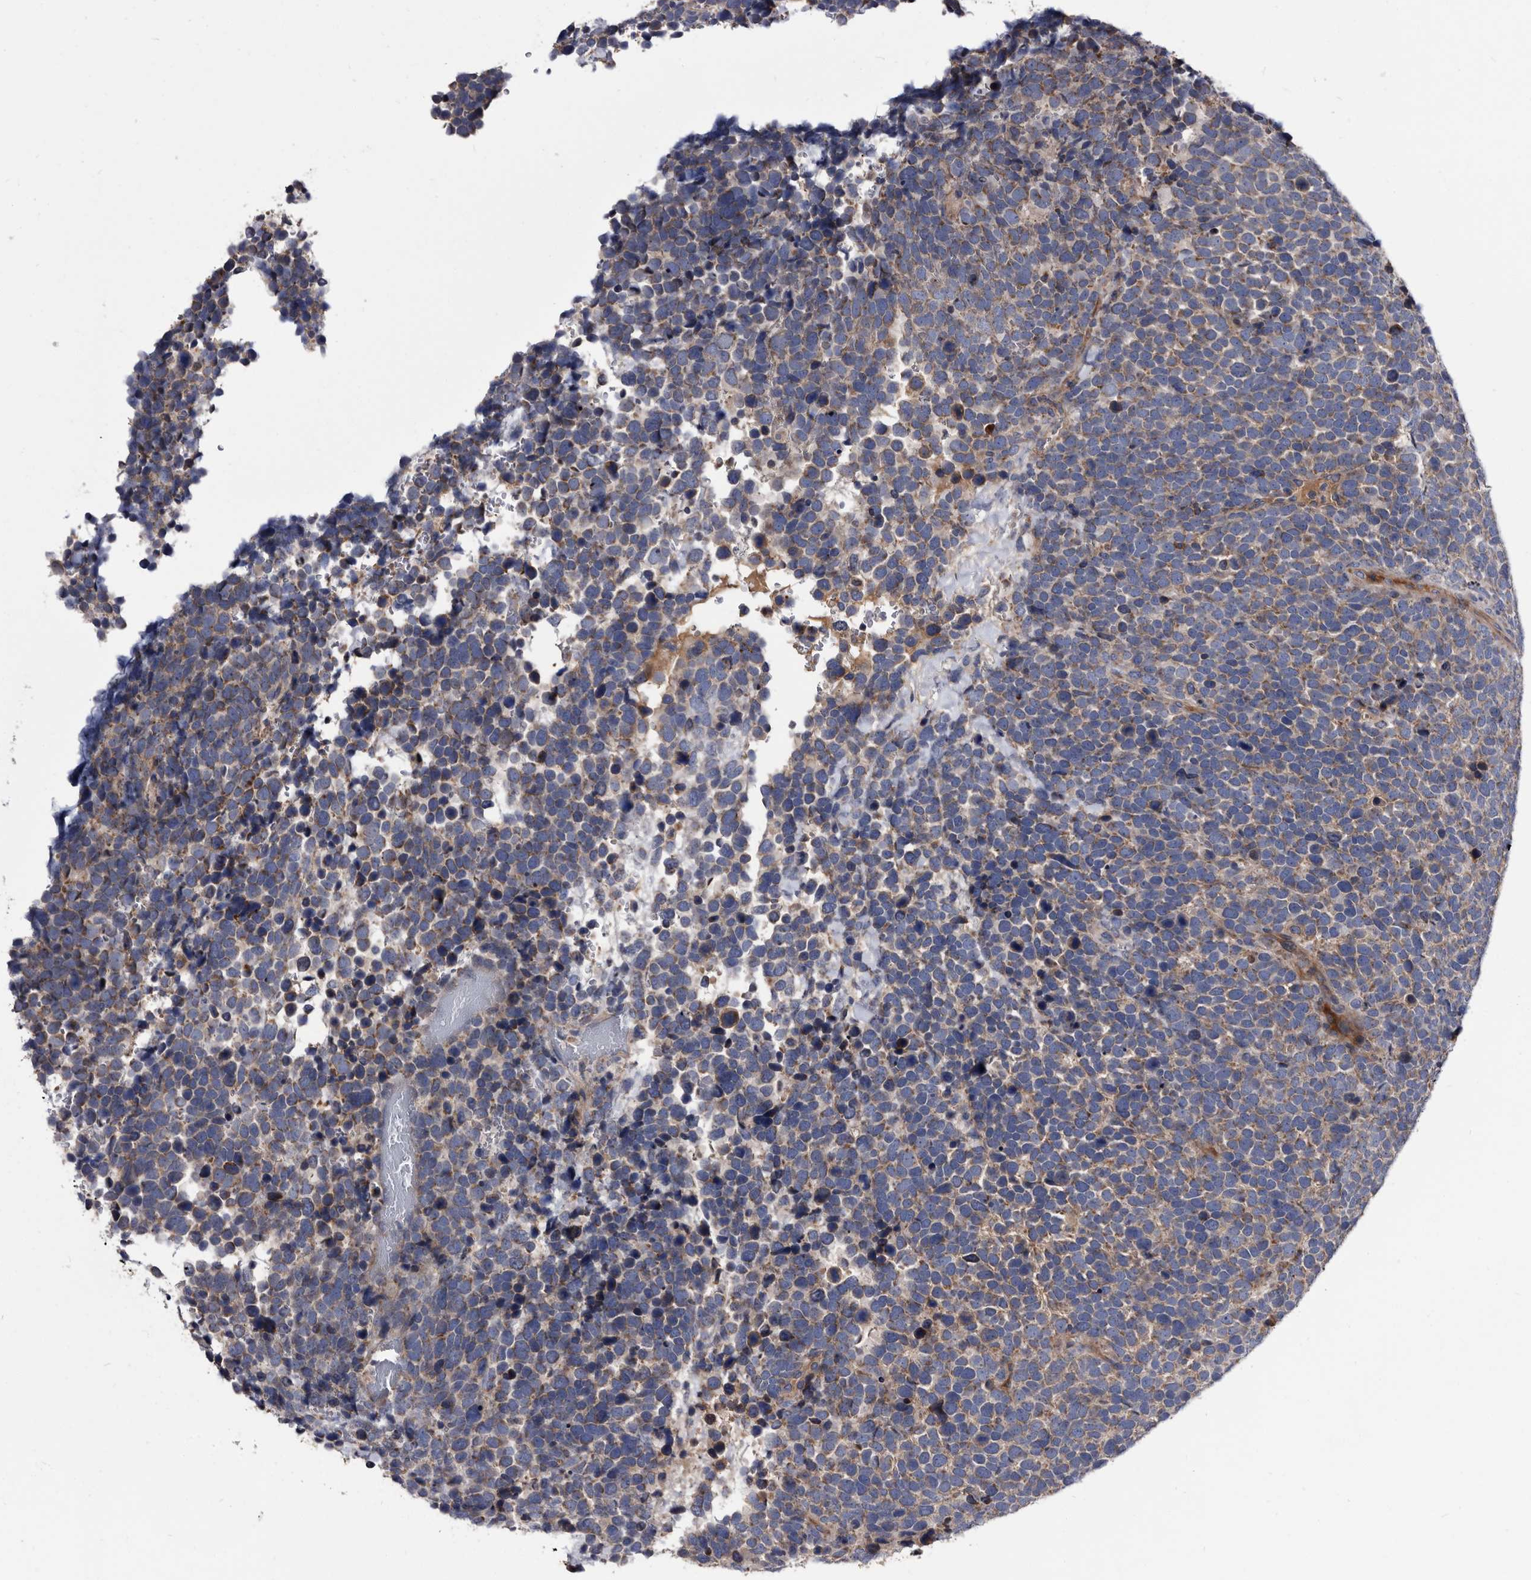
{"staining": {"intensity": "weak", "quantity": ">75%", "location": "cytoplasmic/membranous"}, "tissue": "urothelial cancer", "cell_type": "Tumor cells", "image_type": "cancer", "snomed": [{"axis": "morphology", "description": "Urothelial carcinoma, High grade"}, {"axis": "topography", "description": "Urinary bladder"}], "caption": "Urothelial cancer was stained to show a protein in brown. There is low levels of weak cytoplasmic/membranous positivity in about >75% of tumor cells.", "gene": "DTNBP1", "patient": {"sex": "female", "age": 82}}